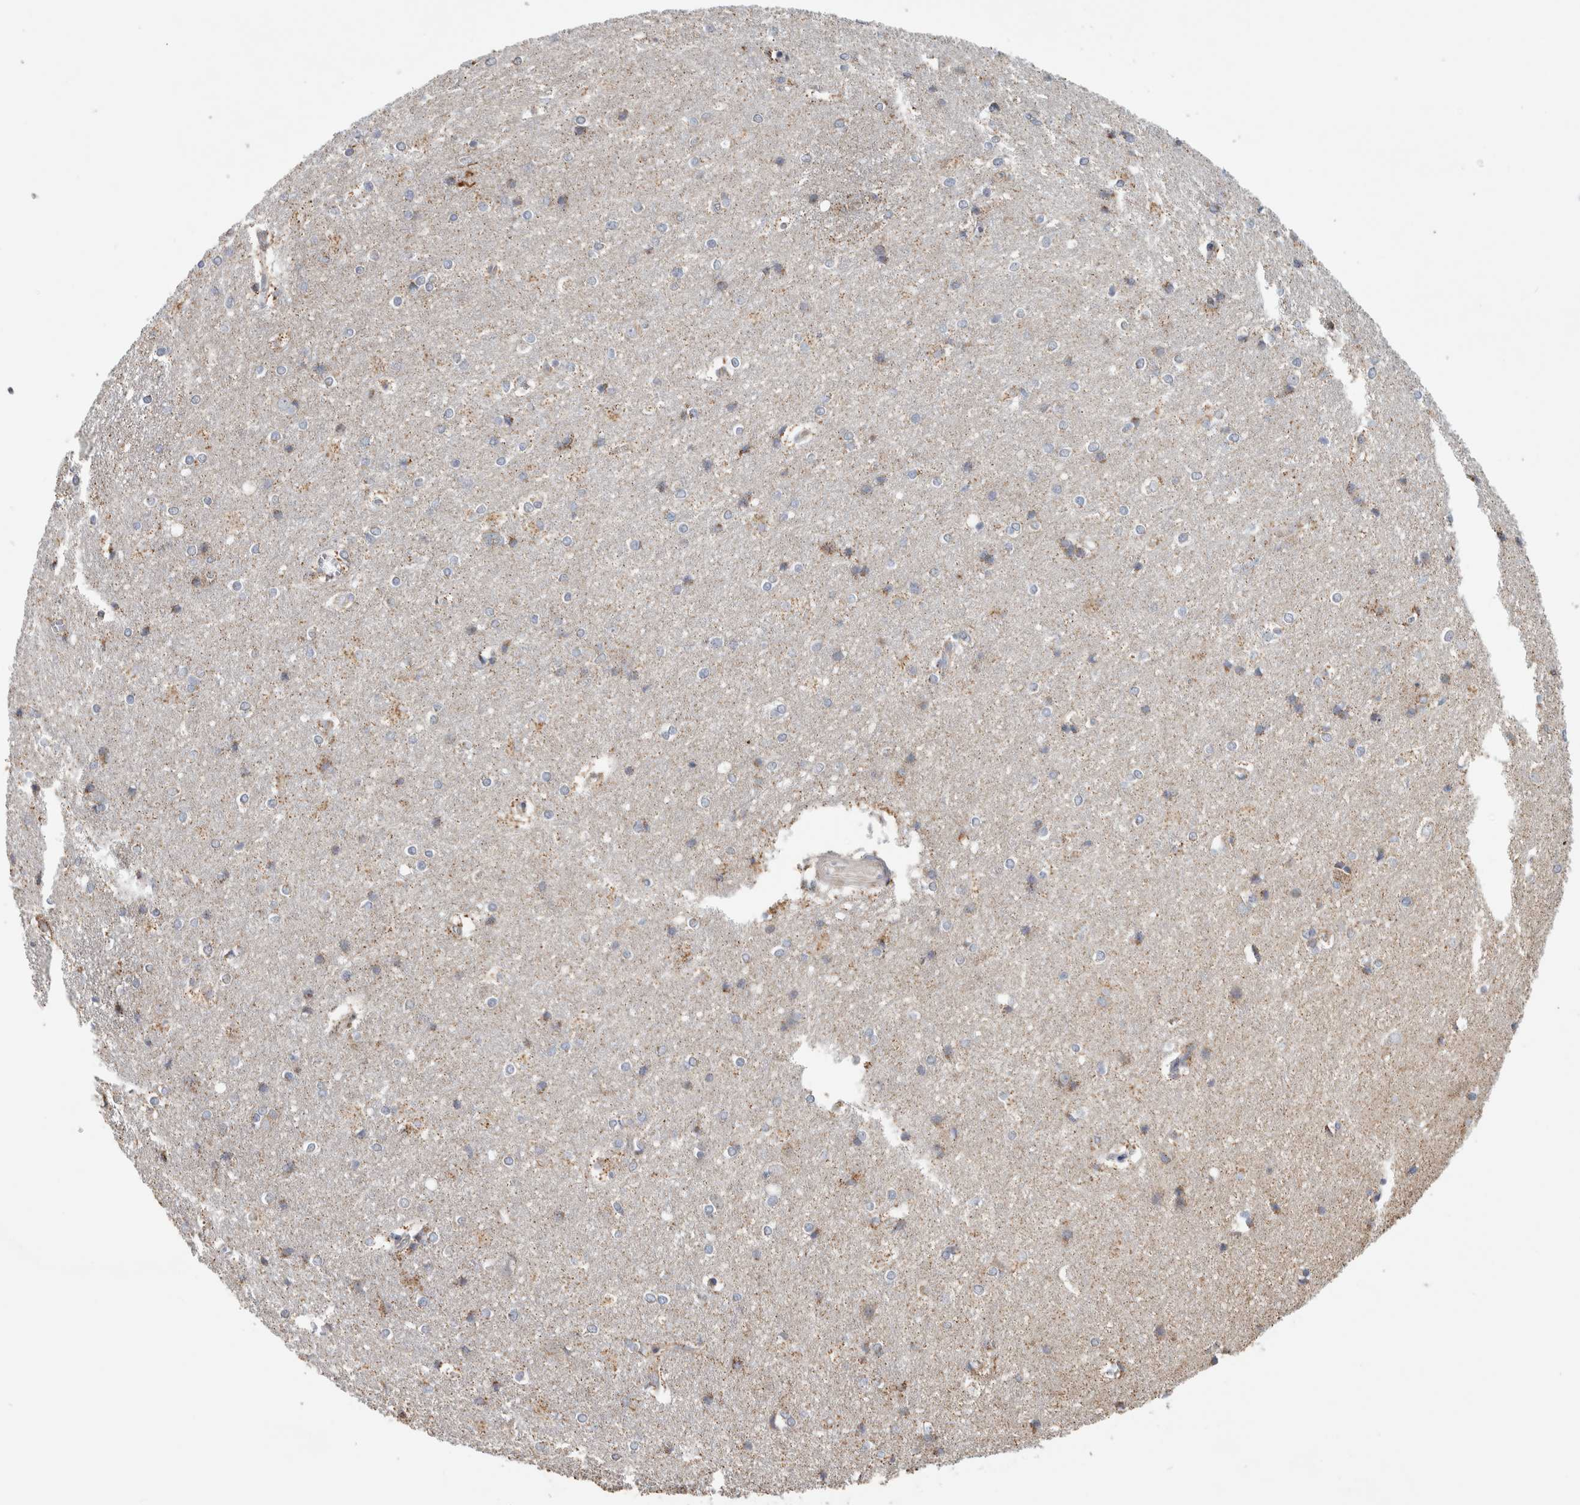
{"staining": {"intensity": "negative", "quantity": "none", "location": "none"}, "tissue": "cerebral cortex", "cell_type": "Endothelial cells", "image_type": "normal", "snomed": [{"axis": "morphology", "description": "Normal tissue, NOS"}, {"axis": "topography", "description": "Cerebral cortex"}], "caption": "A high-resolution image shows immunohistochemistry (IHC) staining of unremarkable cerebral cortex, which demonstrates no significant staining in endothelial cells. The staining is performed using DAB (3,3'-diaminobenzidine) brown chromogen with nuclei counter-stained in using hematoxylin.", "gene": "ST8SIA1", "patient": {"sex": "male", "age": 54}}